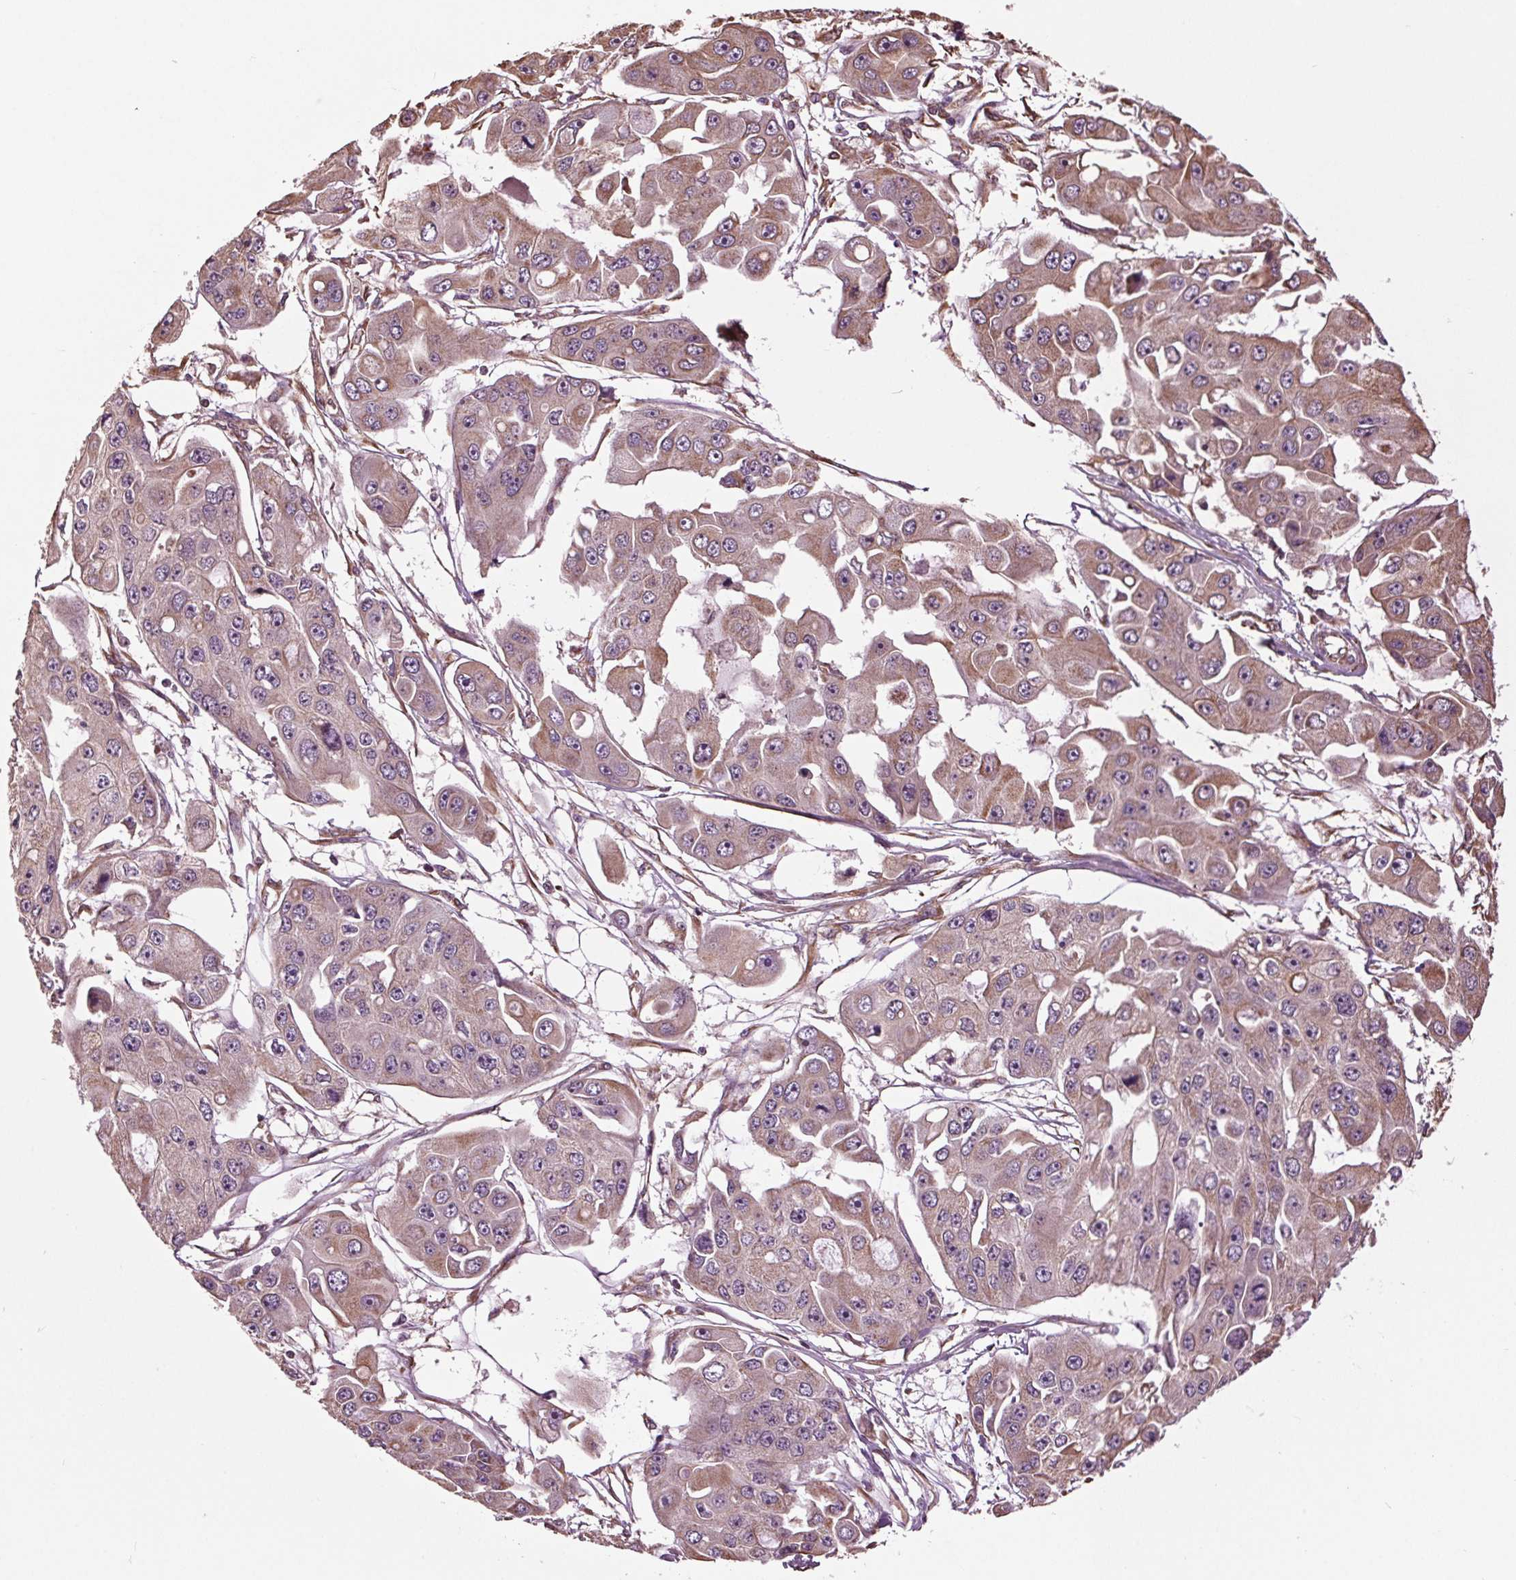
{"staining": {"intensity": "weak", "quantity": "<25%", "location": "cytoplasmic/membranous"}, "tissue": "ovarian cancer", "cell_type": "Tumor cells", "image_type": "cancer", "snomed": [{"axis": "morphology", "description": "Cystadenocarcinoma, serous, NOS"}, {"axis": "topography", "description": "Ovary"}], "caption": "Tumor cells show no significant positivity in ovarian cancer (serous cystadenocarcinoma).", "gene": "RNPEP", "patient": {"sex": "female", "age": 56}}